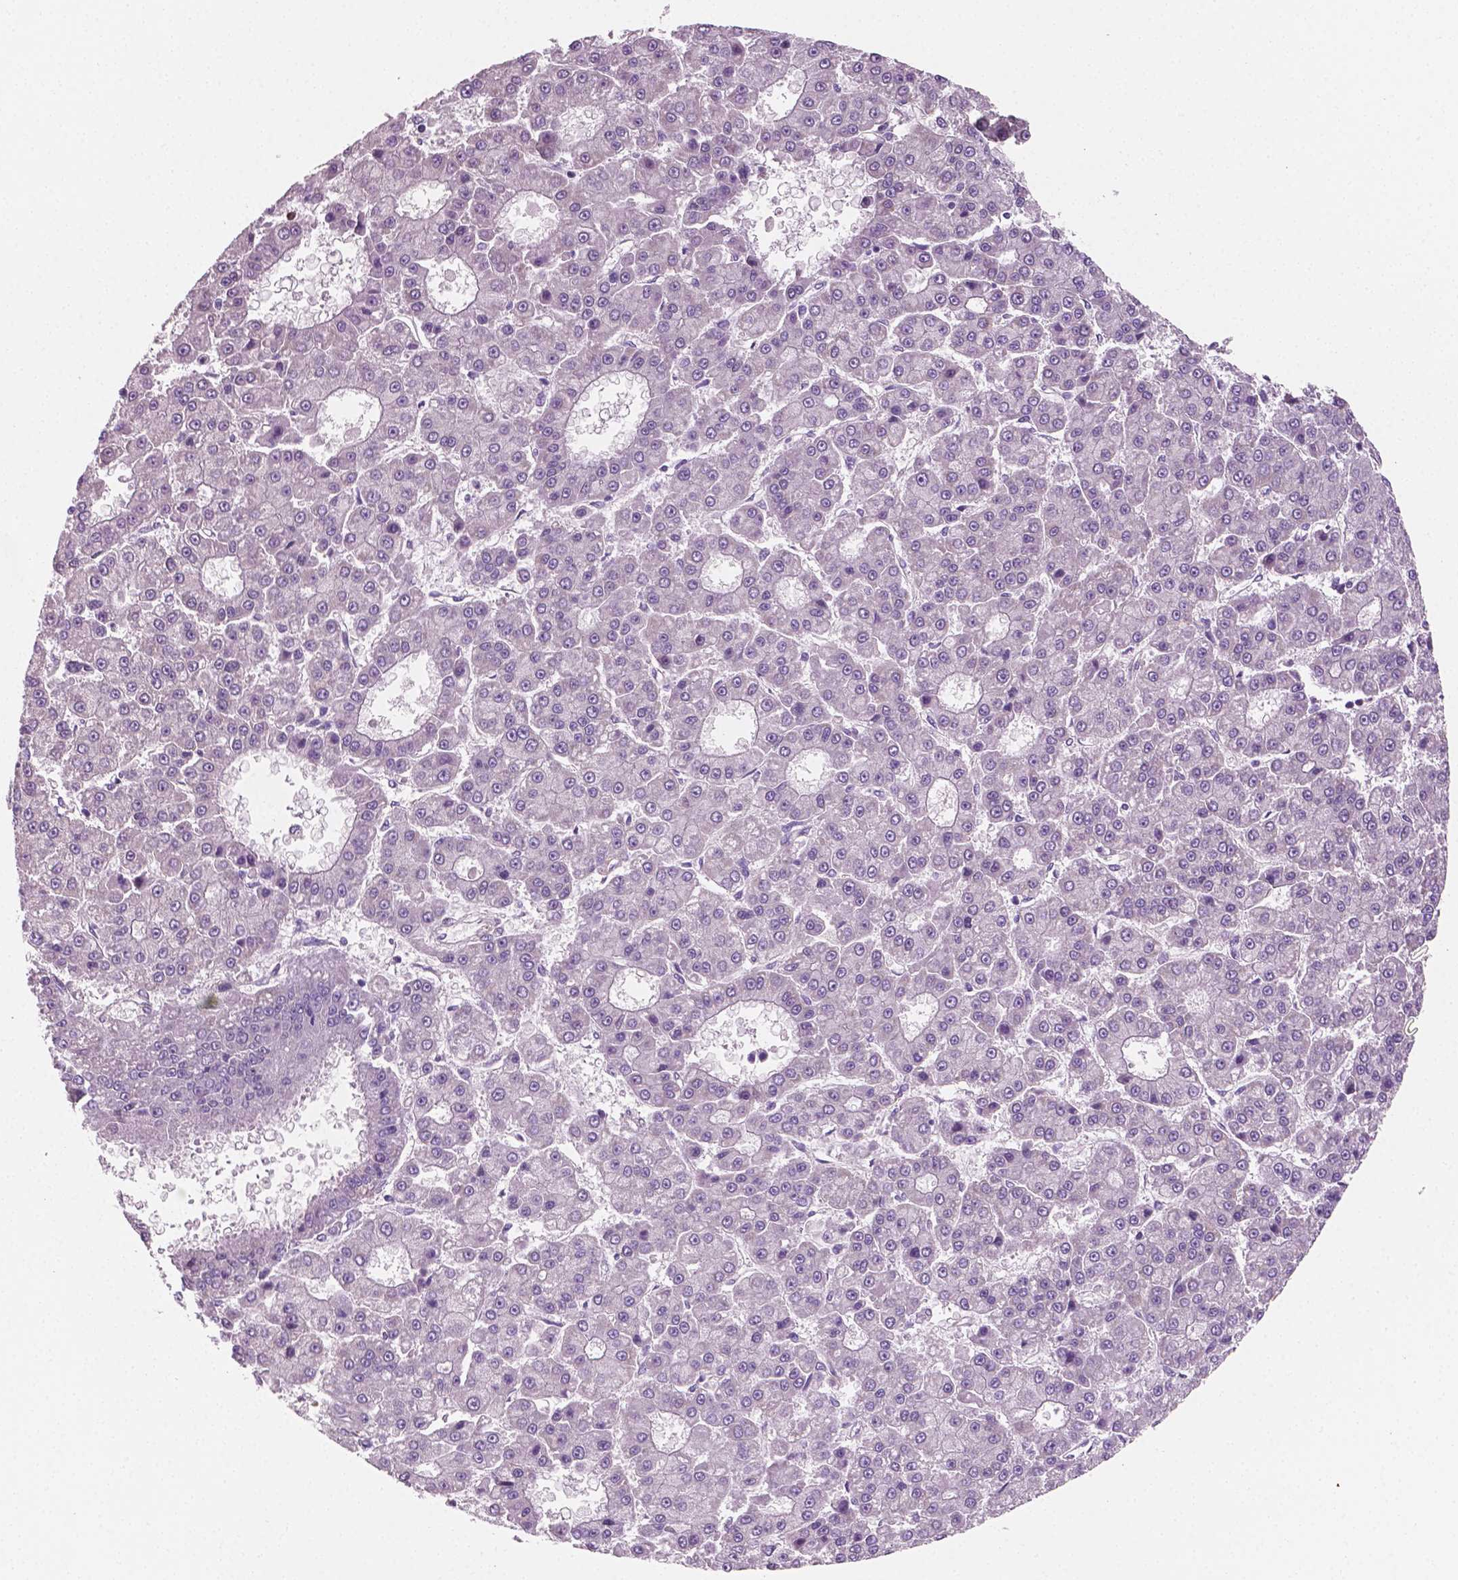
{"staining": {"intensity": "negative", "quantity": "none", "location": "none"}, "tissue": "liver cancer", "cell_type": "Tumor cells", "image_type": "cancer", "snomed": [{"axis": "morphology", "description": "Carcinoma, Hepatocellular, NOS"}, {"axis": "topography", "description": "Liver"}], "caption": "High power microscopy micrograph of an immunohistochemistry micrograph of liver cancer (hepatocellular carcinoma), revealing no significant expression in tumor cells.", "gene": "PTX3", "patient": {"sex": "male", "age": 70}}